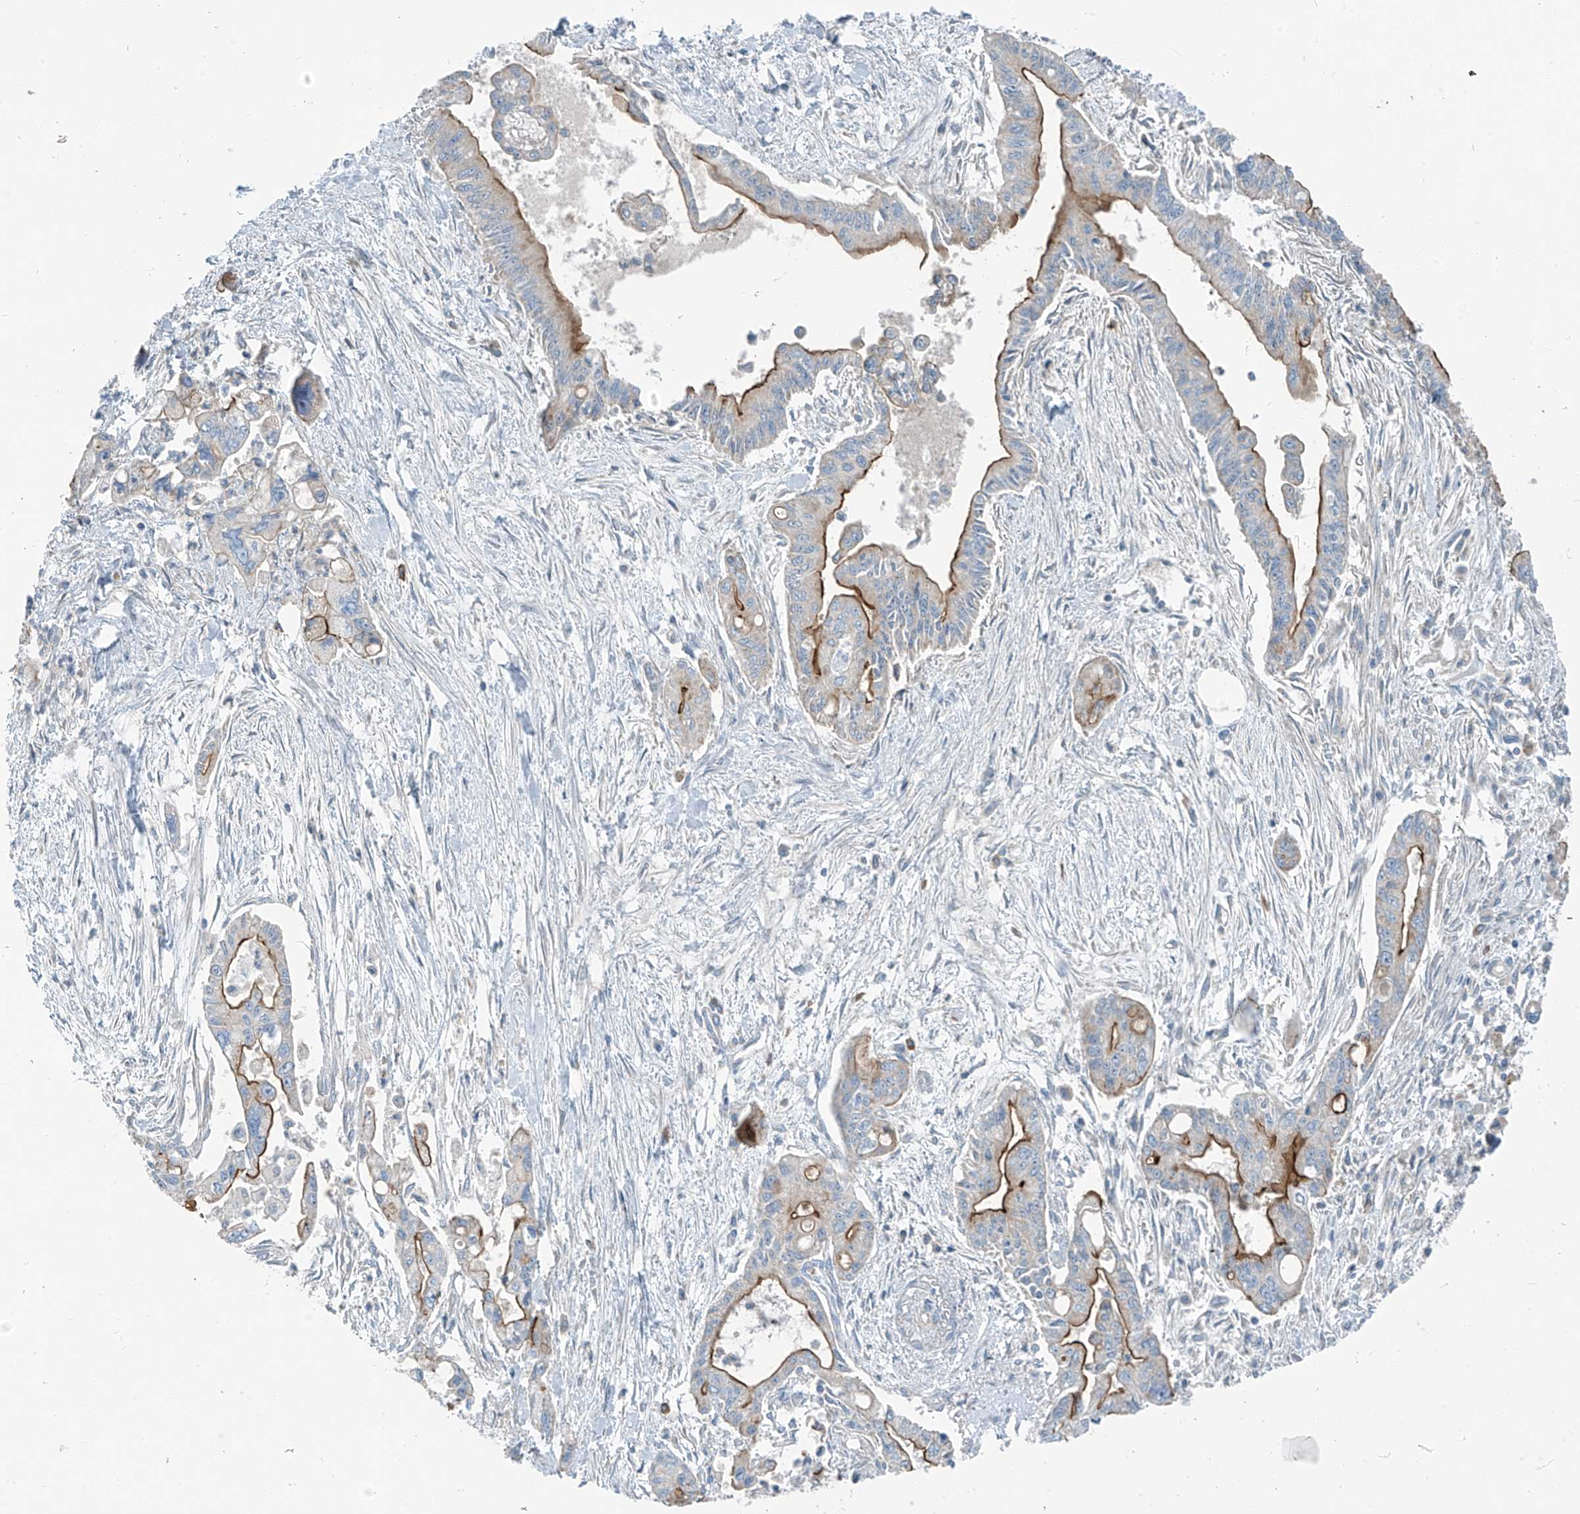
{"staining": {"intensity": "moderate", "quantity": "25%-75%", "location": "cytoplasmic/membranous"}, "tissue": "pancreatic cancer", "cell_type": "Tumor cells", "image_type": "cancer", "snomed": [{"axis": "morphology", "description": "Adenocarcinoma, NOS"}, {"axis": "topography", "description": "Pancreas"}], "caption": "Immunohistochemistry (IHC) histopathology image of neoplastic tissue: pancreatic adenocarcinoma stained using immunohistochemistry (IHC) shows medium levels of moderate protein expression localized specifically in the cytoplasmic/membranous of tumor cells, appearing as a cytoplasmic/membranous brown color.", "gene": "FAM131C", "patient": {"sex": "male", "age": 70}}